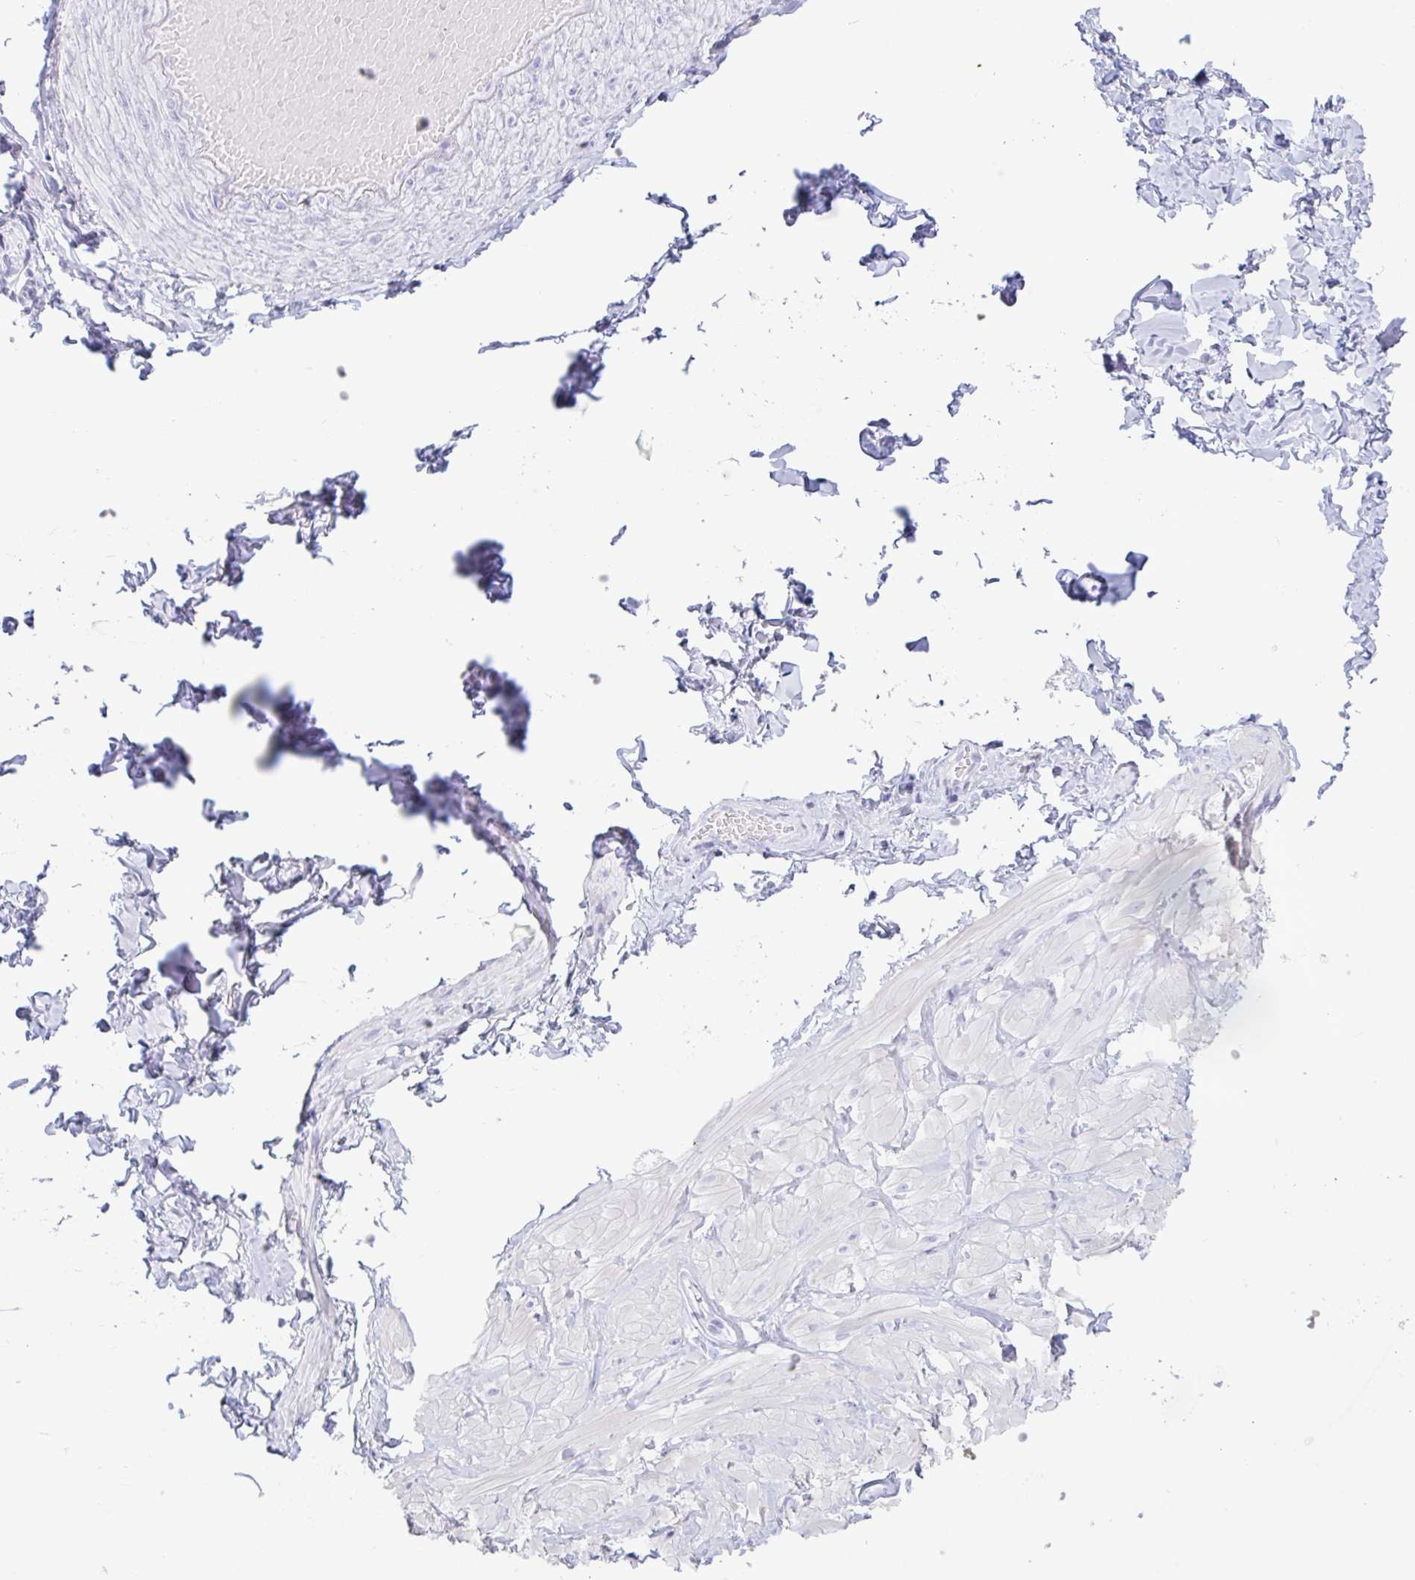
{"staining": {"intensity": "negative", "quantity": "none", "location": "none"}, "tissue": "adipose tissue", "cell_type": "Adipocytes", "image_type": "normal", "snomed": [{"axis": "morphology", "description": "Normal tissue, NOS"}, {"axis": "topography", "description": "Soft tissue"}, {"axis": "topography", "description": "Adipose tissue"}, {"axis": "topography", "description": "Vascular tissue"}, {"axis": "topography", "description": "Peripheral nerve tissue"}], "caption": "Immunohistochemistry (IHC) histopathology image of normal human adipose tissue stained for a protein (brown), which demonstrates no positivity in adipocytes. (DAB immunohistochemistry (IHC) visualized using brightfield microscopy, high magnification).", "gene": "CTSE", "patient": {"sex": "male", "age": 29}}